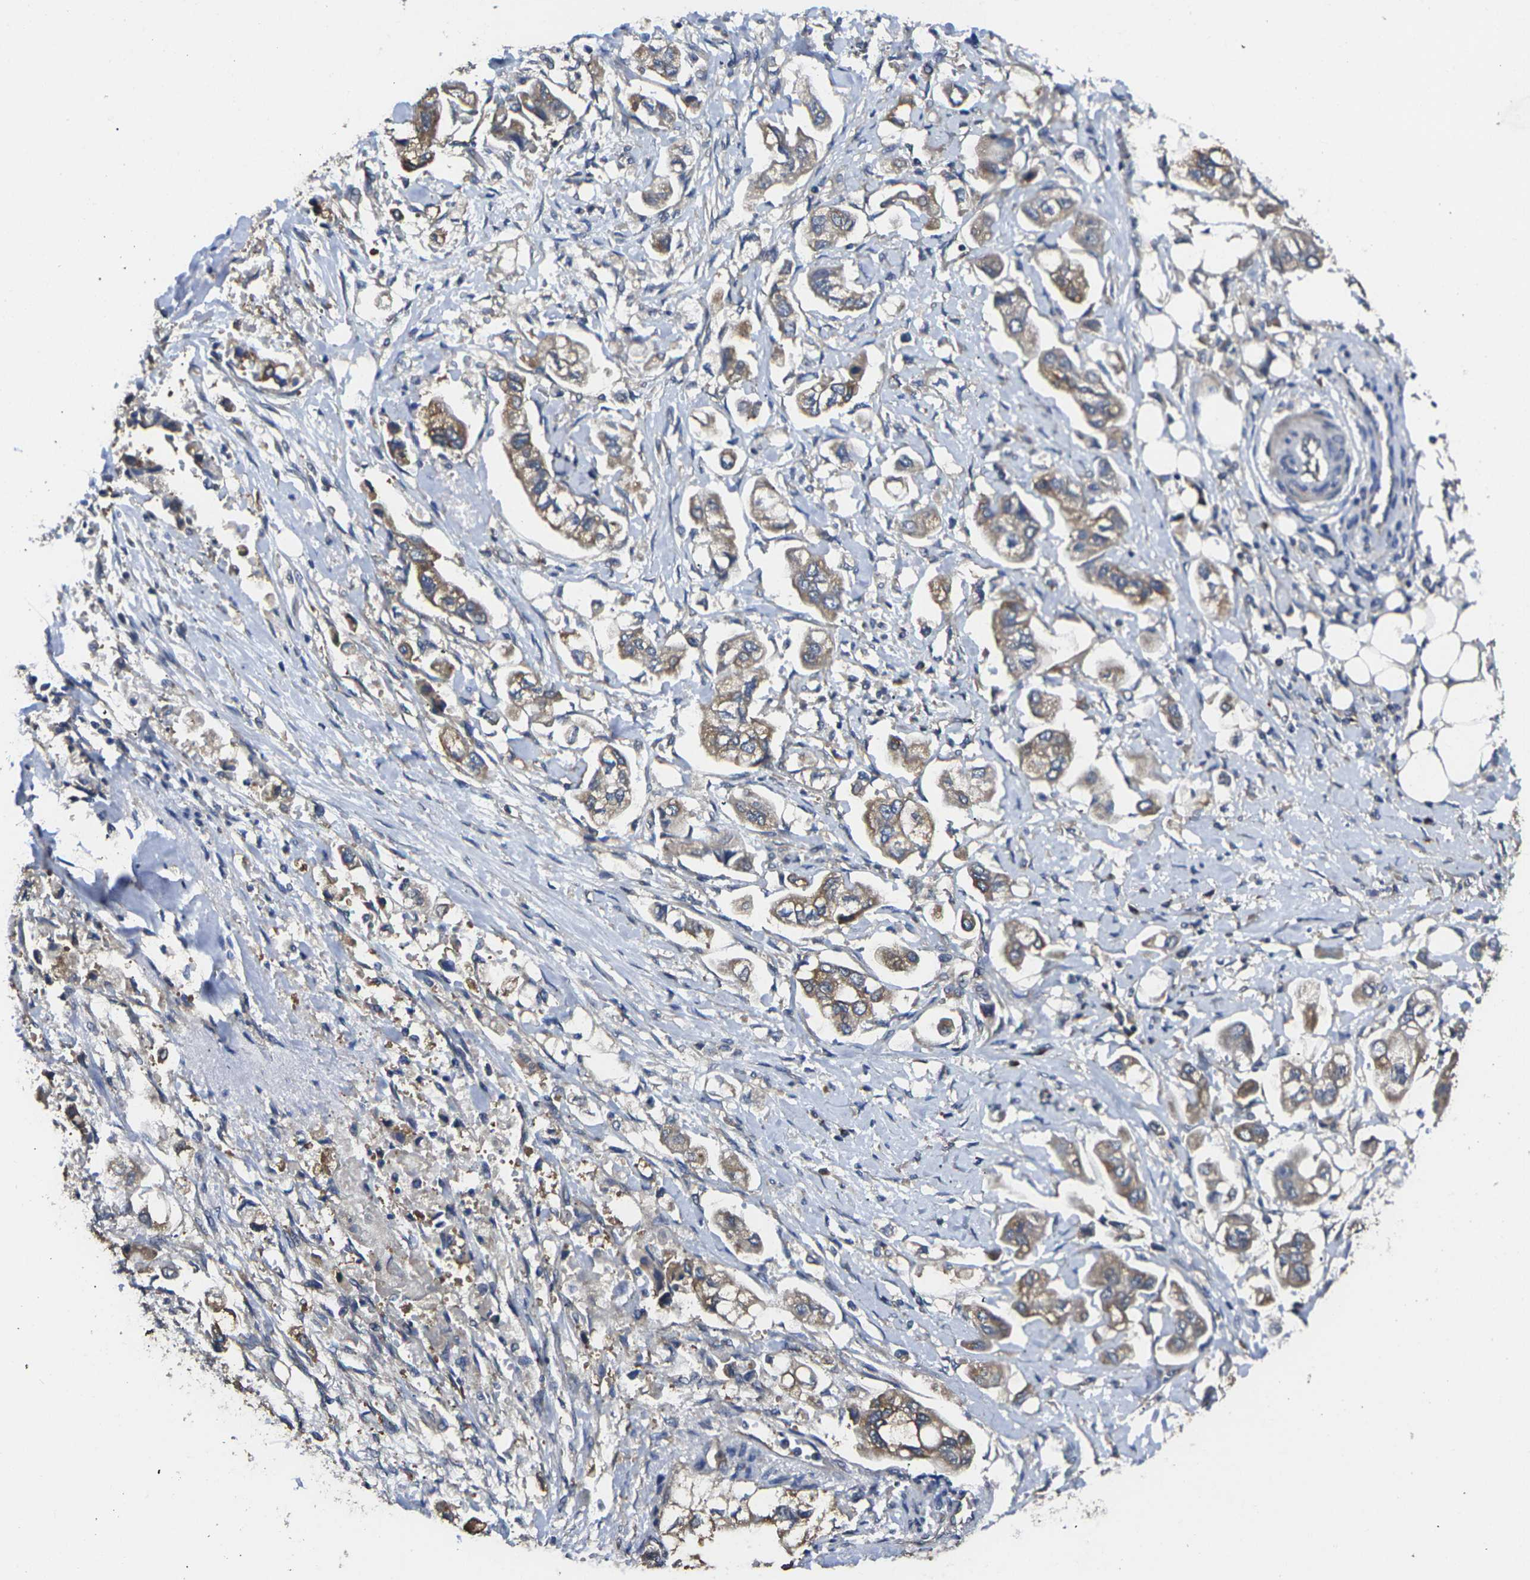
{"staining": {"intensity": "moderate", "quantity": ">75%", "location": "cytoplasmic/membranous"}, "tissue": "stomach cancer", "cell_type": "Tumor cells", "image_type": "cancer", "snomed": [{"axis": "morphology", "description": "Adenocarcinoma, NOS"}, {"axis": "topography", "description": "Stomach"}], "caption": "Immunohistochemical staining of stomach cancer (adenocarcinoma) exhibits medium levels of moderate cytoplasmic/membranous expression in about >75% of tumor cells.", "gene": "TMCC2", "patient": {"sex": "male", "age": 62}}